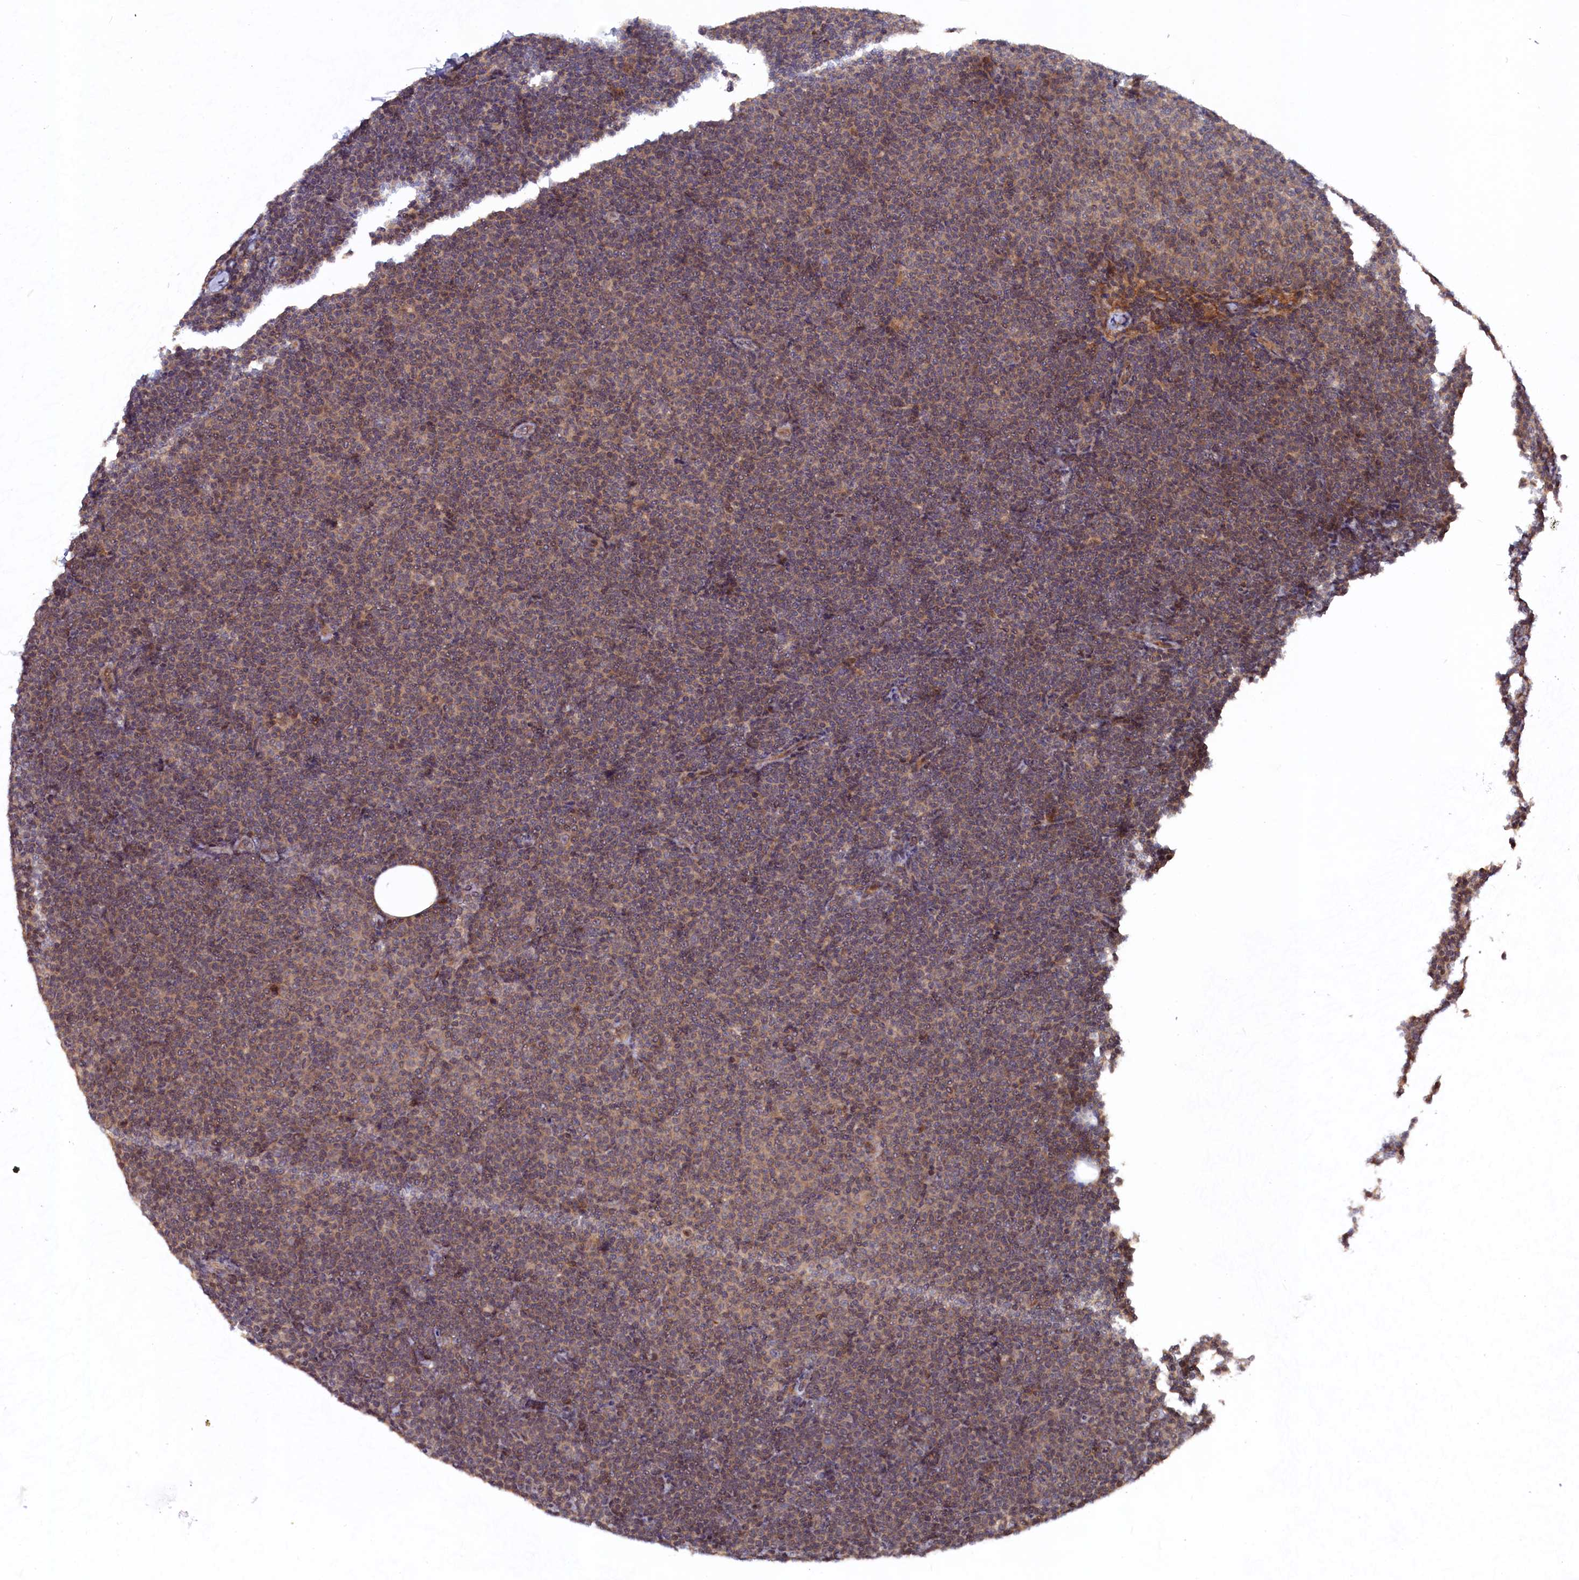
{"staining": {"intensity": "weak", "quantity": ">75%", "location": "cytoplasmic/membranous"}, "tissue": "lymphoma", "cell_type": "Tumor cells", "image_type": "cancer", "snomed": [{"axis": "morphology", "description": "Malignant lymphoma, non-Hodgkin's type, Low grade"}, {"axis": "topography", "description": "Lymph node"}], "caption": "Tumor cells reveal weak cytoplasmic/membranous positivity in approximately >75% of cells in lymphoma.", "gene": "TMC5", "patient": {"sex": "female", "age": 53}}